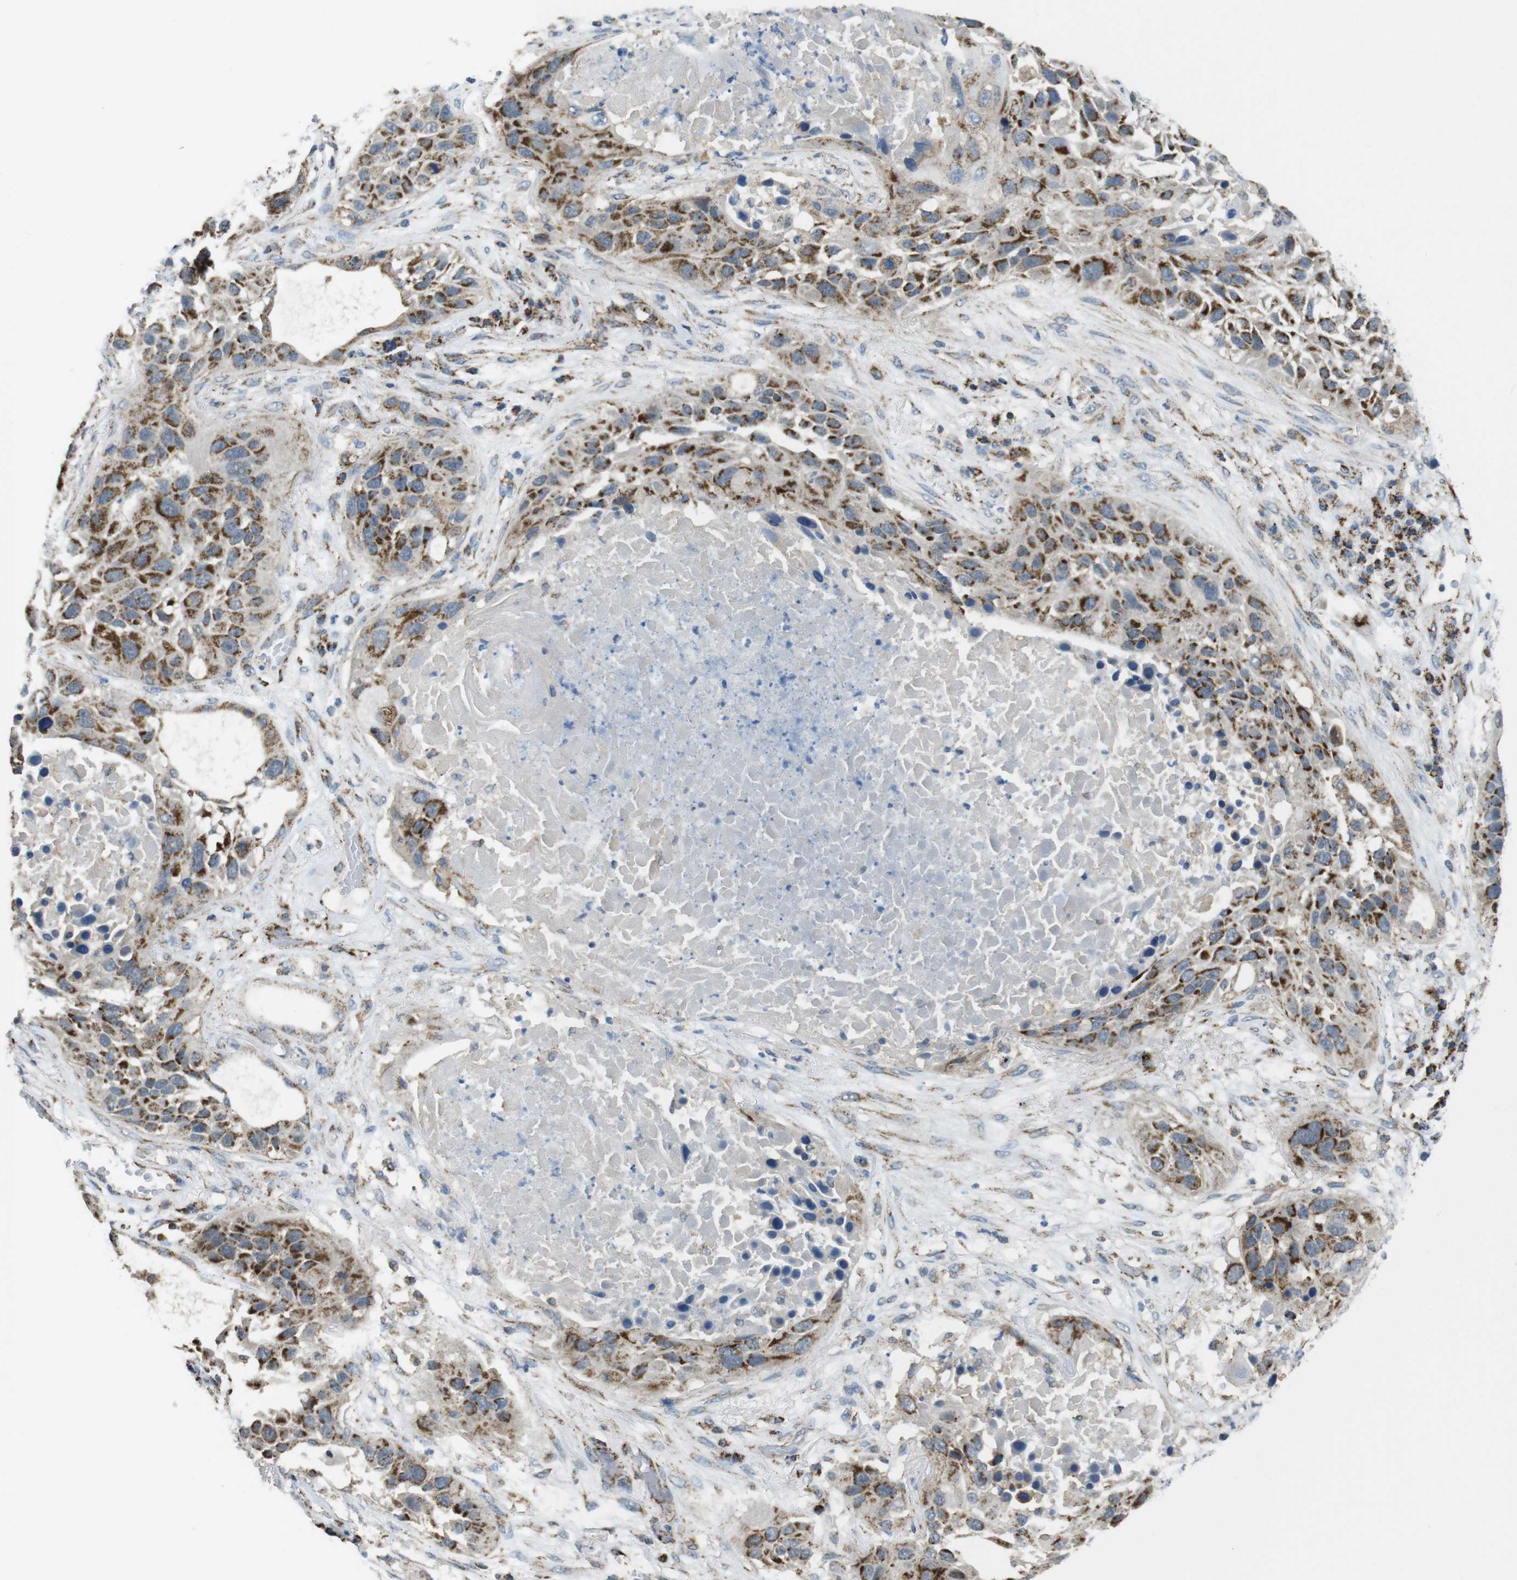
{"staining": {"intensity": "strong", "quantity": "25%-75%", "location": "cytoplasmic/membranous"}, "tissue": "lung cancer", "cell_type": "Tumor cells", "image_type": "cancer", "snomed": [{"axis": "morphology", "description": "Squamous cell carcinoma, NOS"}, {"axis": "topography", "description": "Lung"}], "caption": "Protein expression analysis of human squamous cell carcinoma (lung) reveals strong cytoplasmic/membranous positivity in about 25%-75% of tumor cells.", "gene": "CALHM2", "patient": {"sex": "male", "age": 57}}